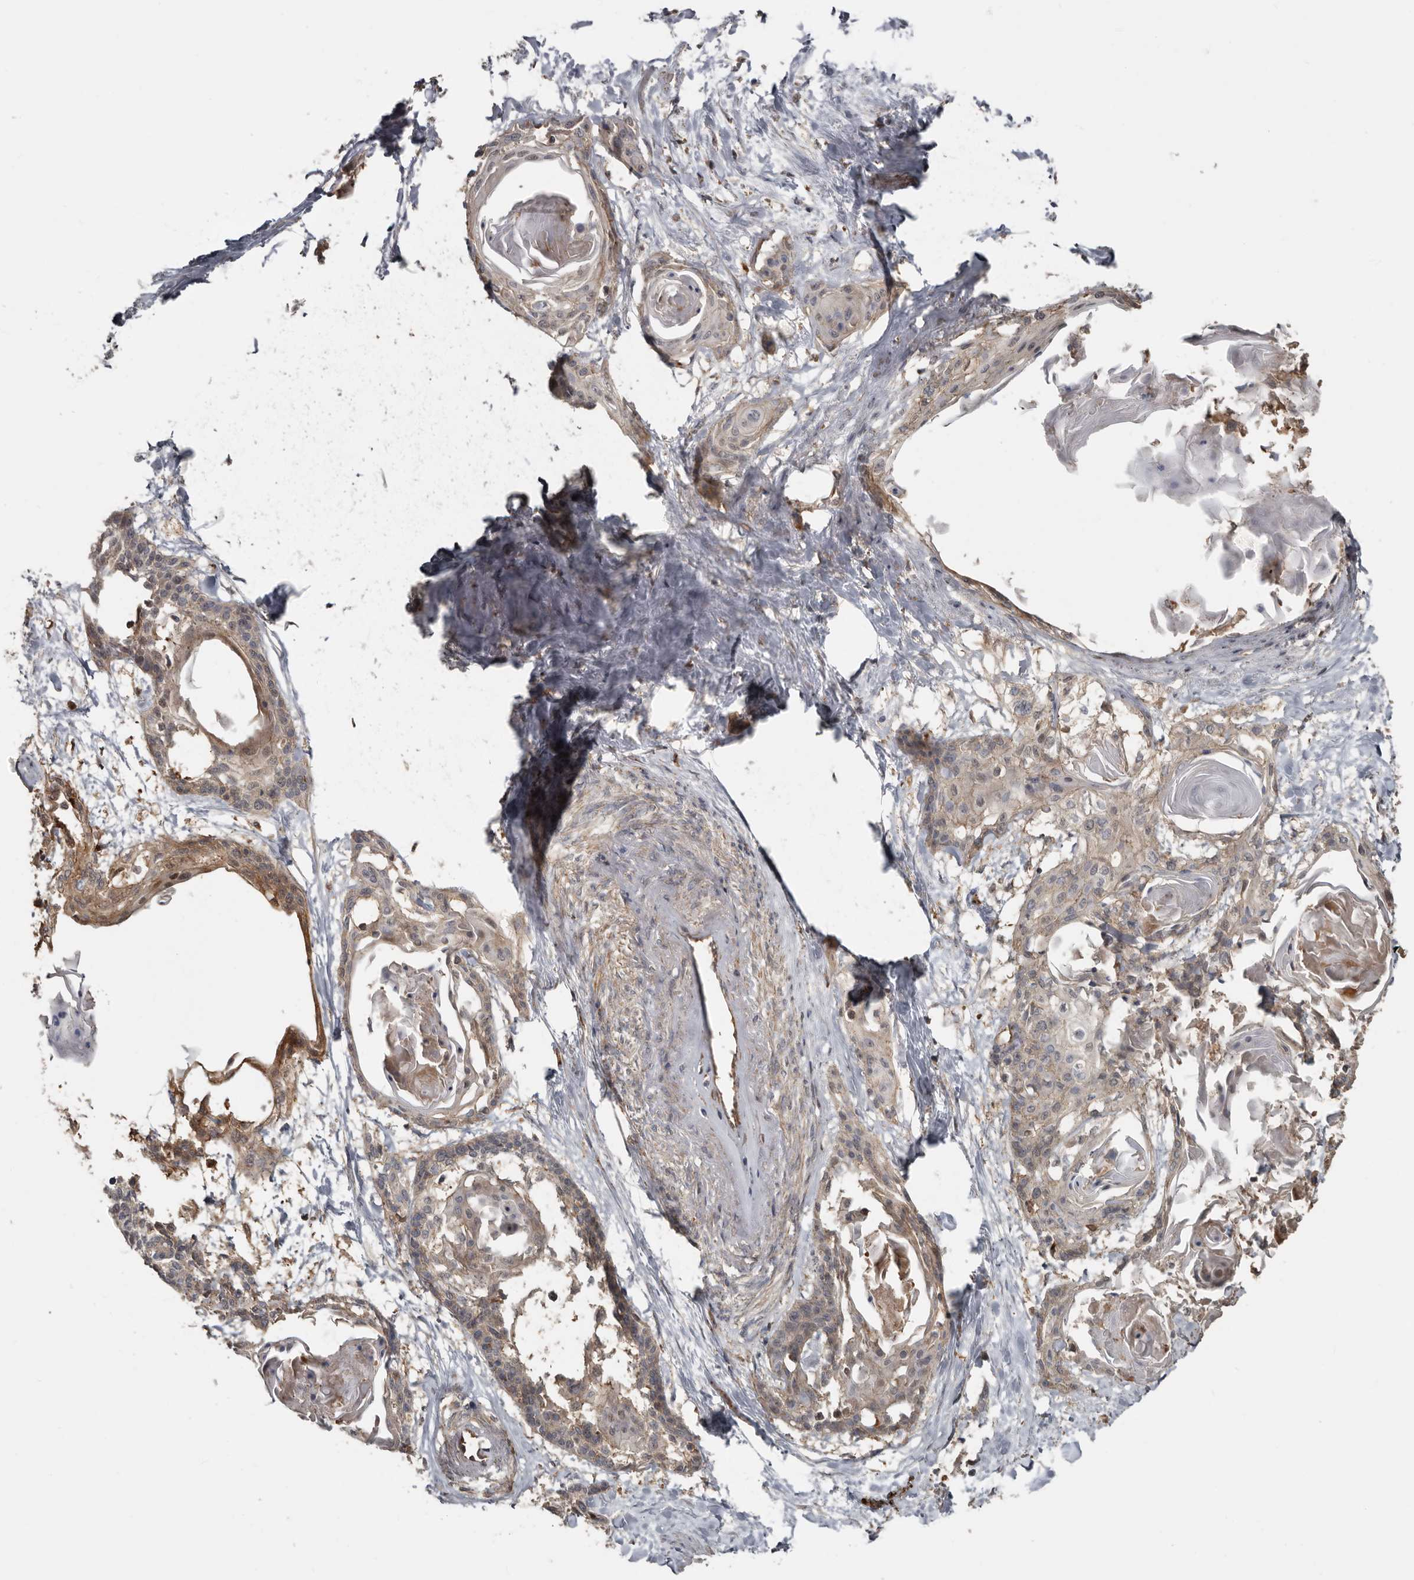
{"staining": {"intensity": "weak", "quantity": "25%-75%", "location": "cytoplasmic/membranous"}, "tissue": "cervical cancer", "cell_type": "Tumor cells", "image_type": "cancer", "snomed": [{"axis": "morphology", "description": "Squamous cell carcinoma, NOS"}, {"axis": "topography", "description": "Cervix"}], "caption": "Immunohistochemistry (IHC) (DAB) staining of human squamous cell carcinoma (cervical) demonstrates weak cytoplasmic/membranous protein staining in approximately 25%-75% of tumor cells.", "gene": "EXOC3L1", "patient": {"sex": "female", "age": 57}}